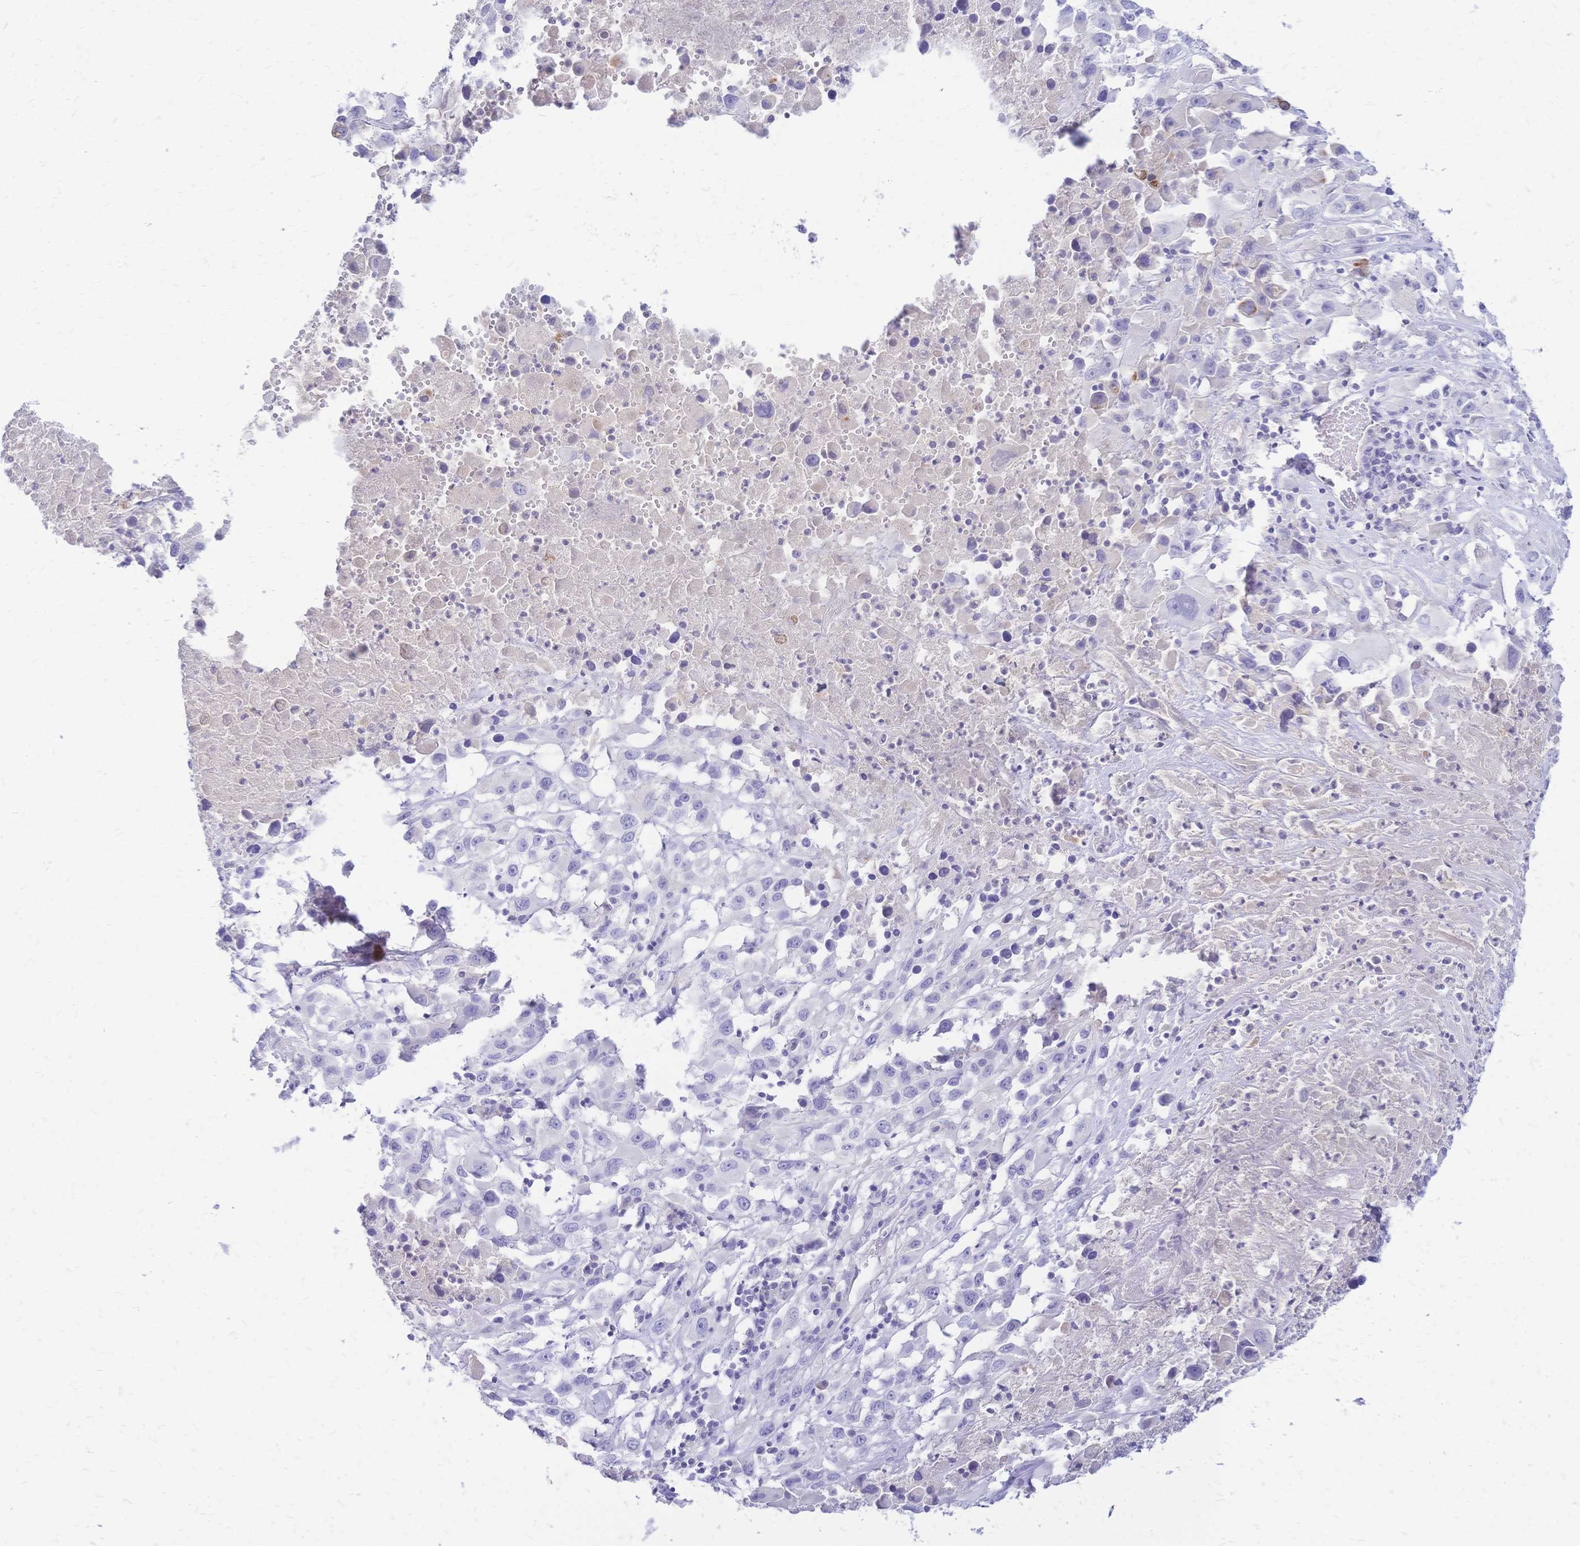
{"staining": {"intensity": "negative", "quantity": "none", "location": "none"}, "tissue": "melanoma", "cell_type": "Tumor cells", "image_type": "cancer", "snomed": [{"axis": "morphology", "description": "Malignant melanoma, Metastatic site"}, {"axis": "topography", "description": "Soft tissue"}], "caption": "The histopathology image exhibits no significant expression in tumor cells of malignant melanoma (metastatic site).", "gene": "FA2H", "patient": {"sex": "male", "age": 50}}